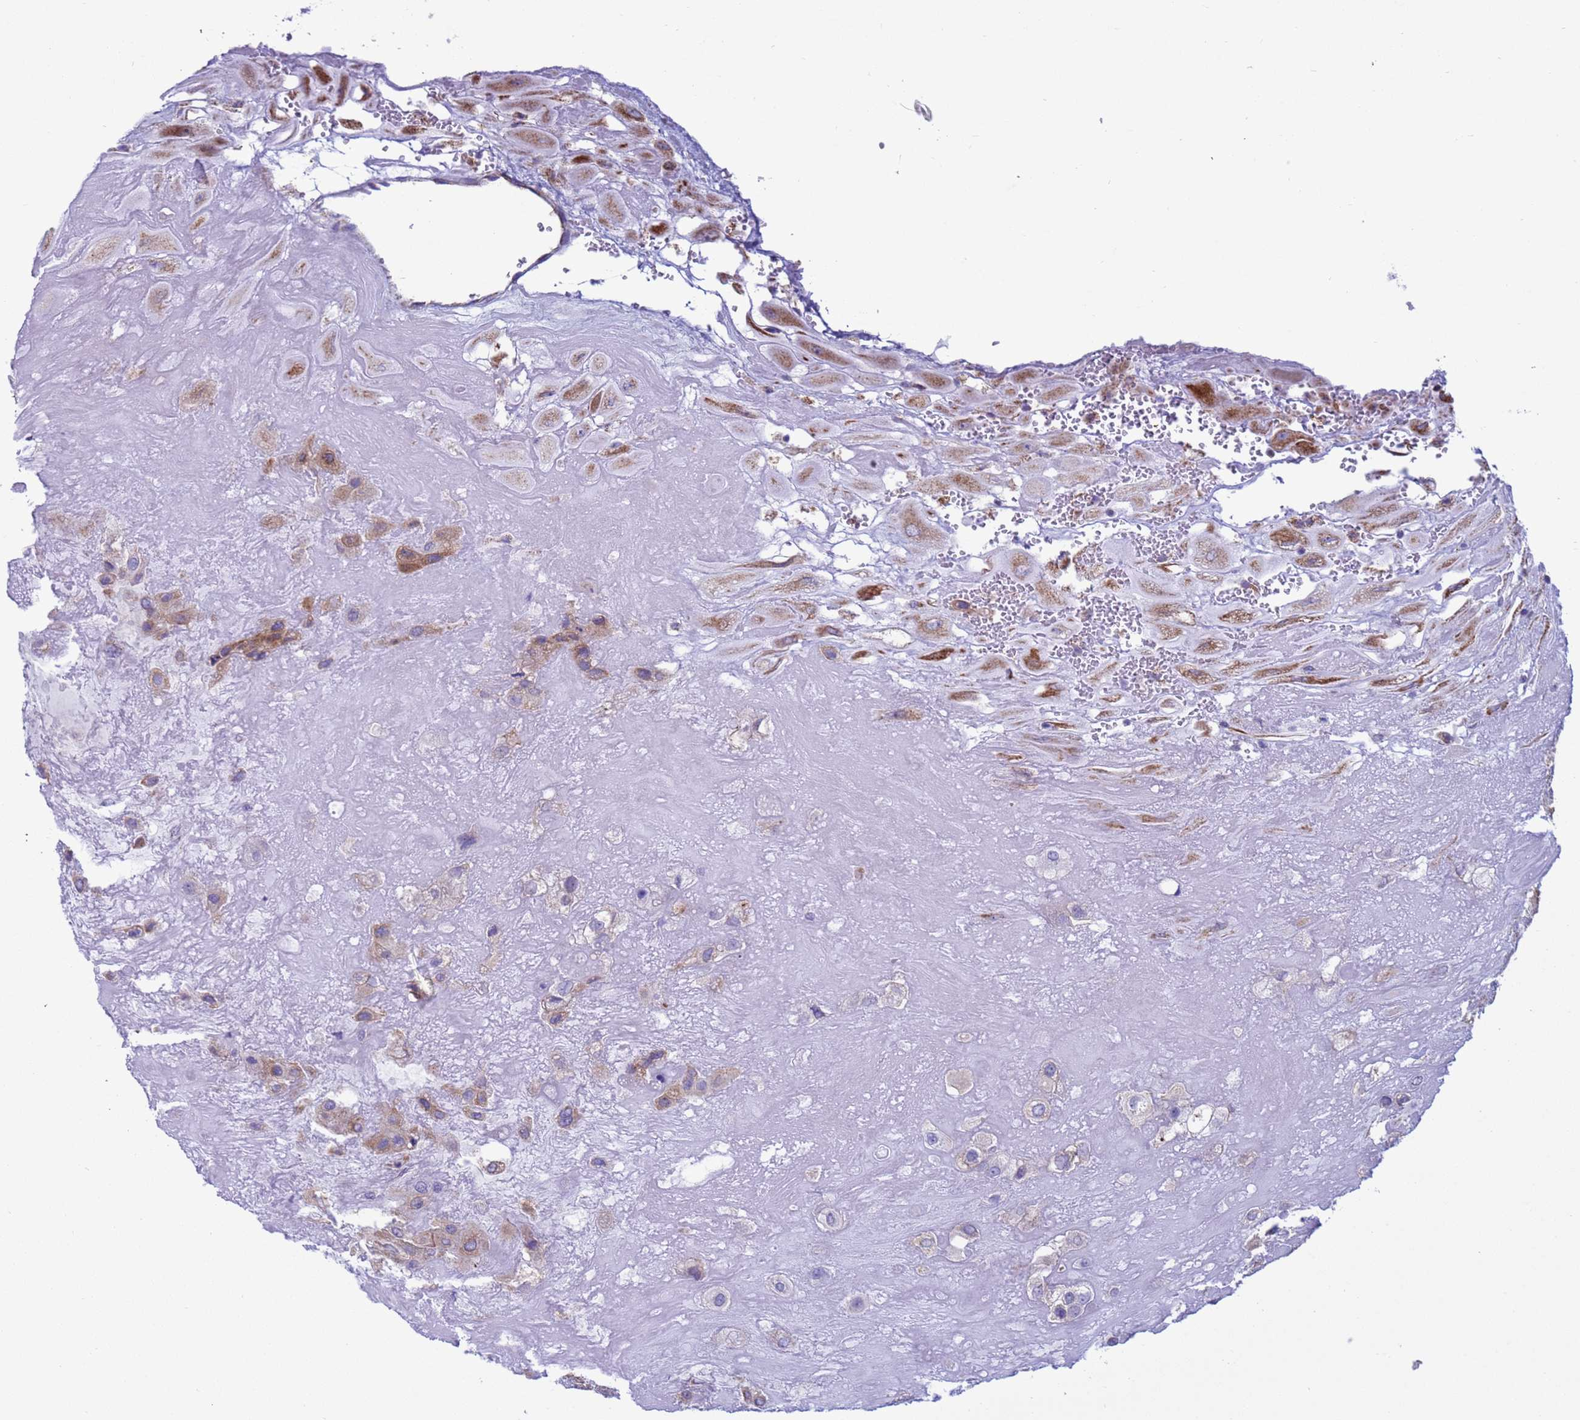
{"staining": {"intensity": "moderate", "quantity": ">75%", "location": "cytoplasmic/membranous"}, "tissue": "placenta", "cell_type": "Decidual cells", "image_type": "normal", "snomed": [{"axis": "morphology", "description": "Normal tissue, NOS"}, {"axis": "topography", "description": "Placenta"}], "caption": "DAB immunohistochemical staining of unremarkable placenta displays moderate cytoplasmic/membranous protein positivity in approximately >75% of decidual cells. The staining is performed using DAB (3,3'-diaminobenzidine) brown chromogen to label protein expression. The nuclei are counter-stained blue using hematoxylin.", "gene": "HPCAL1", "patient": {"sex": "female", "age": 32}}